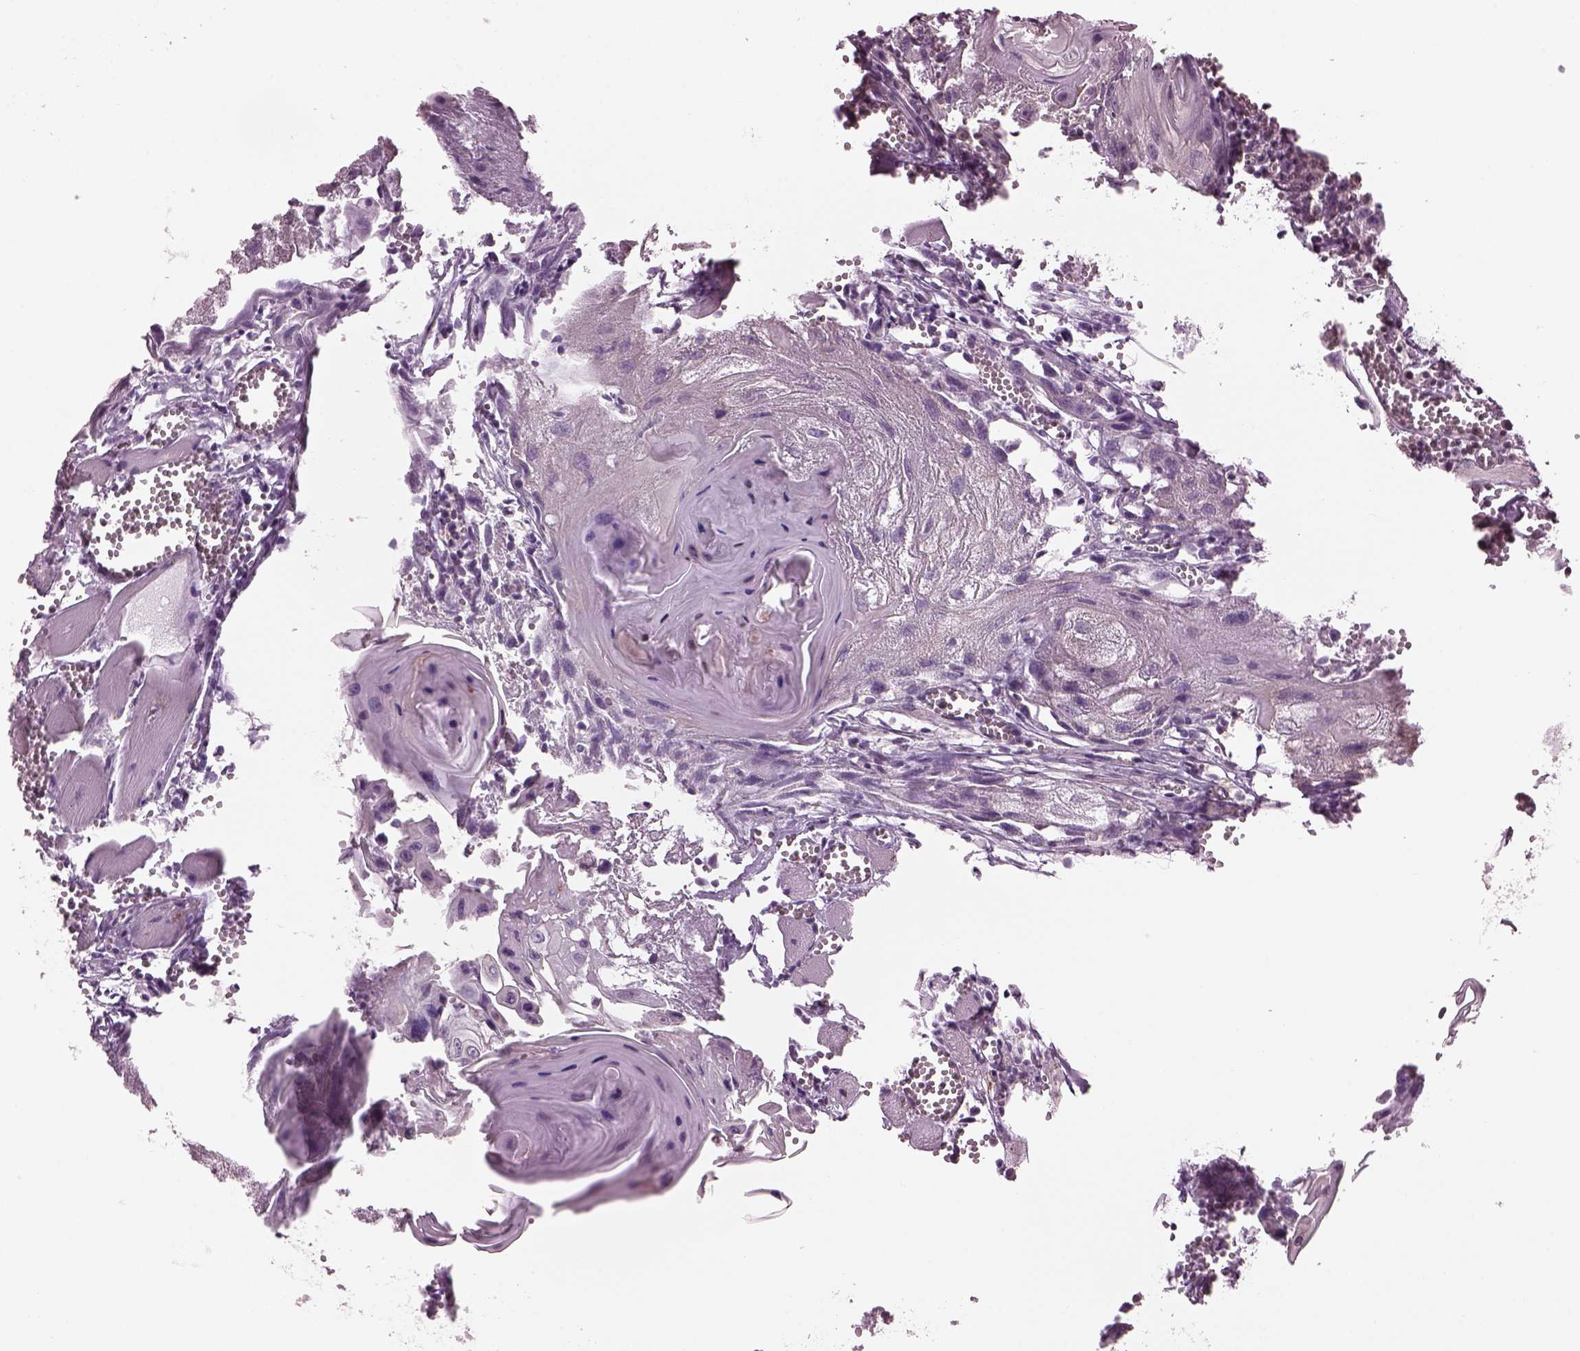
{"staining": {"intensity": "negative", "quantity": "none", "location": "none"}, "tissue": "head and neck cancer", "cell_type": "Tumor cells", "image_type": "cancer", "snomed": [{"axis": "morphology", "description": "Squamous cell carcinoma, NOS"}, {"axis": "topography", "description": "Head-Neck"}], "caption": "The IHC photomicrograph has no significant staining in tumor cells of head and neck cancer tissue.", "gene": "SRI", "patient": {"sex": "female", "age": 80}}